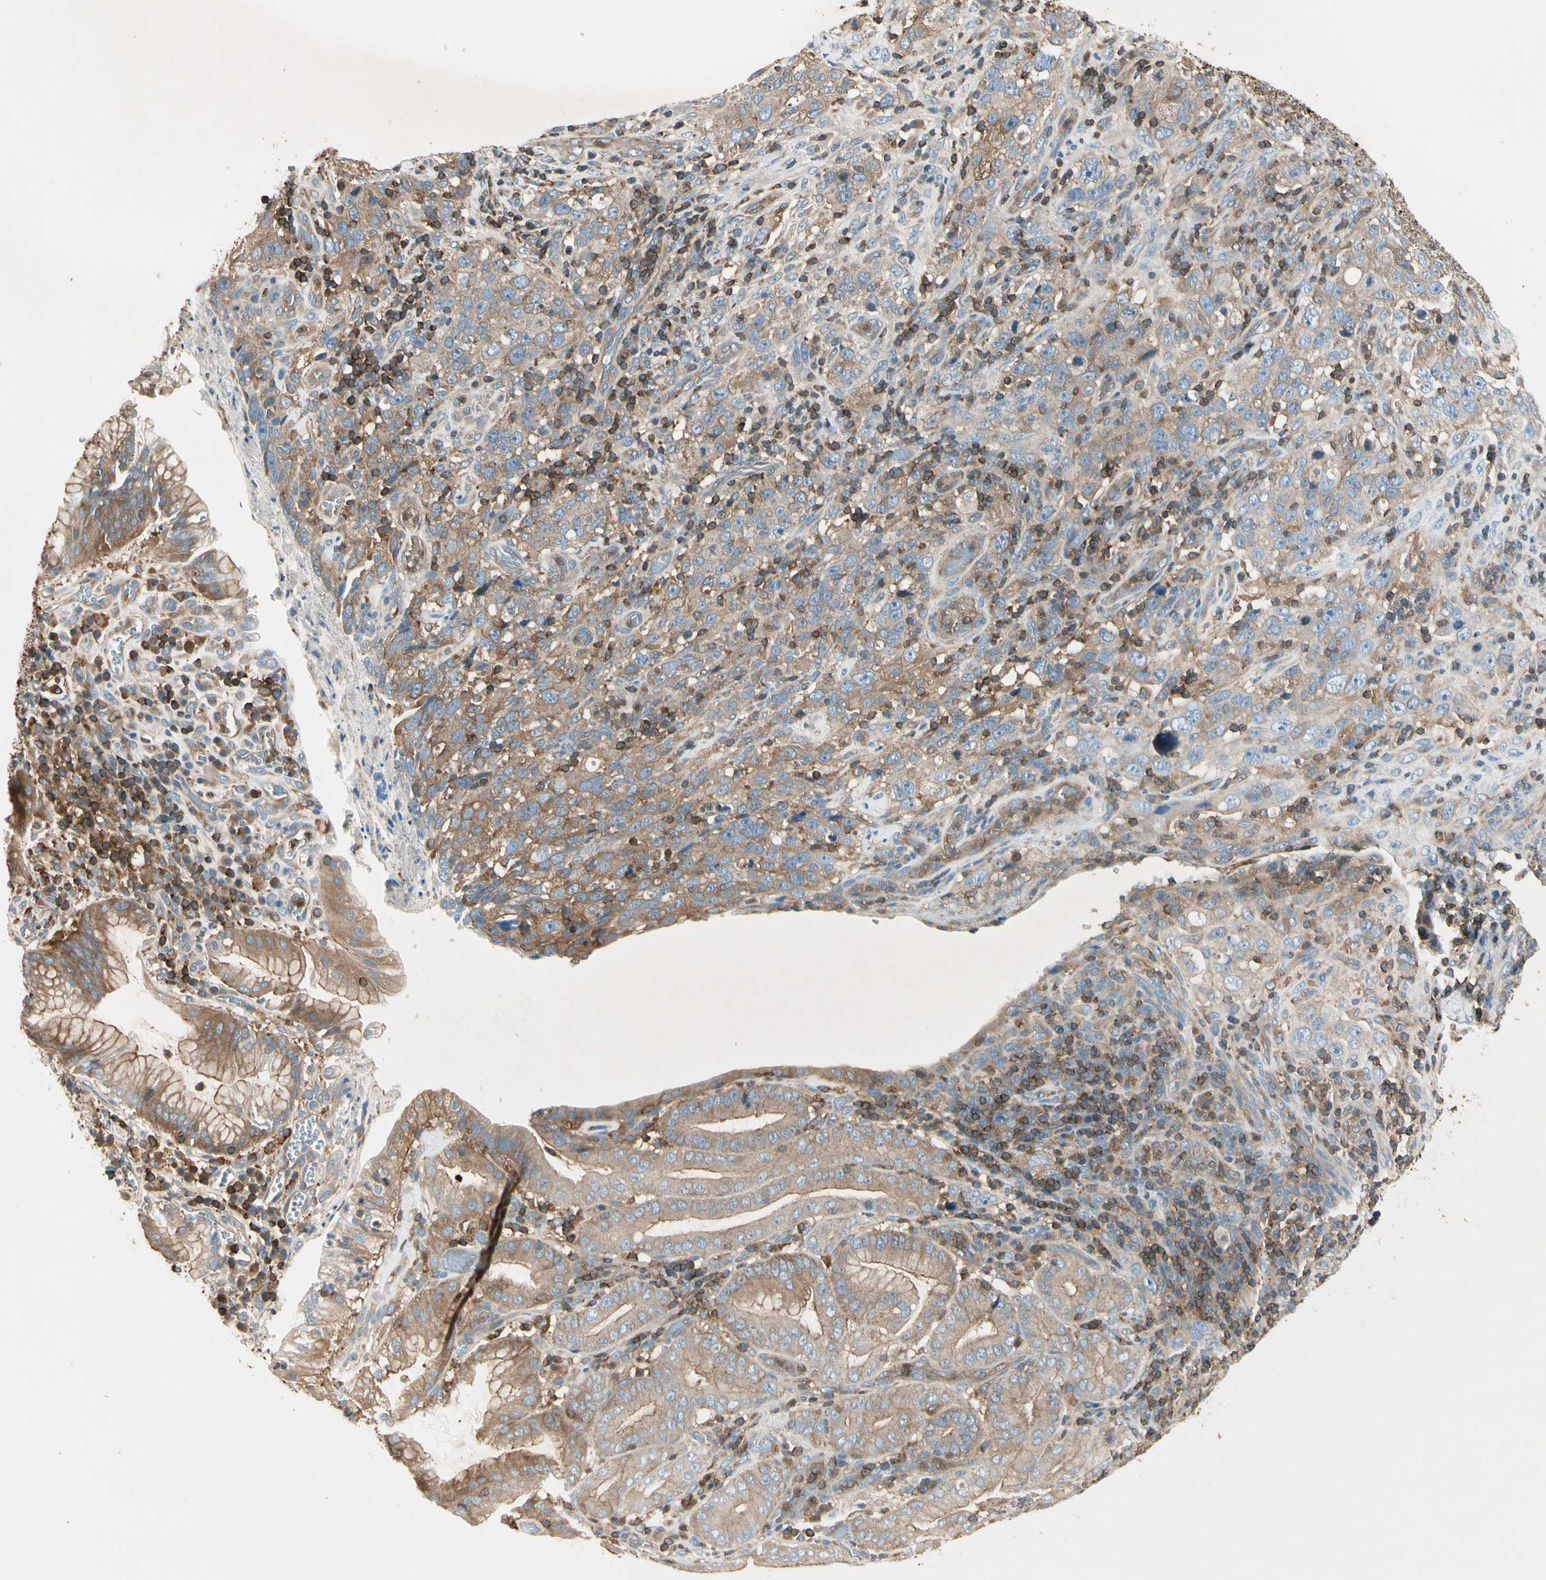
{"staining": {"intensity": "moderate", "quantity": ">75%", "location": "cytoplasmic/membranous"}, "tissue": "stomach cancer", "cell_type": "Tumor cells", "image_type": "cancer", "snomed": [{"axis": "morphology", "description": "Normal tissue, NOS"}, {"axis": "morphology", "description": "Adenocarcinoma, NOS"}, {"axis": "topography", "description": "Stomach"}], "caption": "There is medium levels of moderate cytoplasmic/membranous expression in tumor cells of stomach cancer (adenocarcinoma), as demonstrated by immunohistochemical staining (brown color).", "gene": "CAPZA2", "patient": {"sex": "male", "age": 48}}